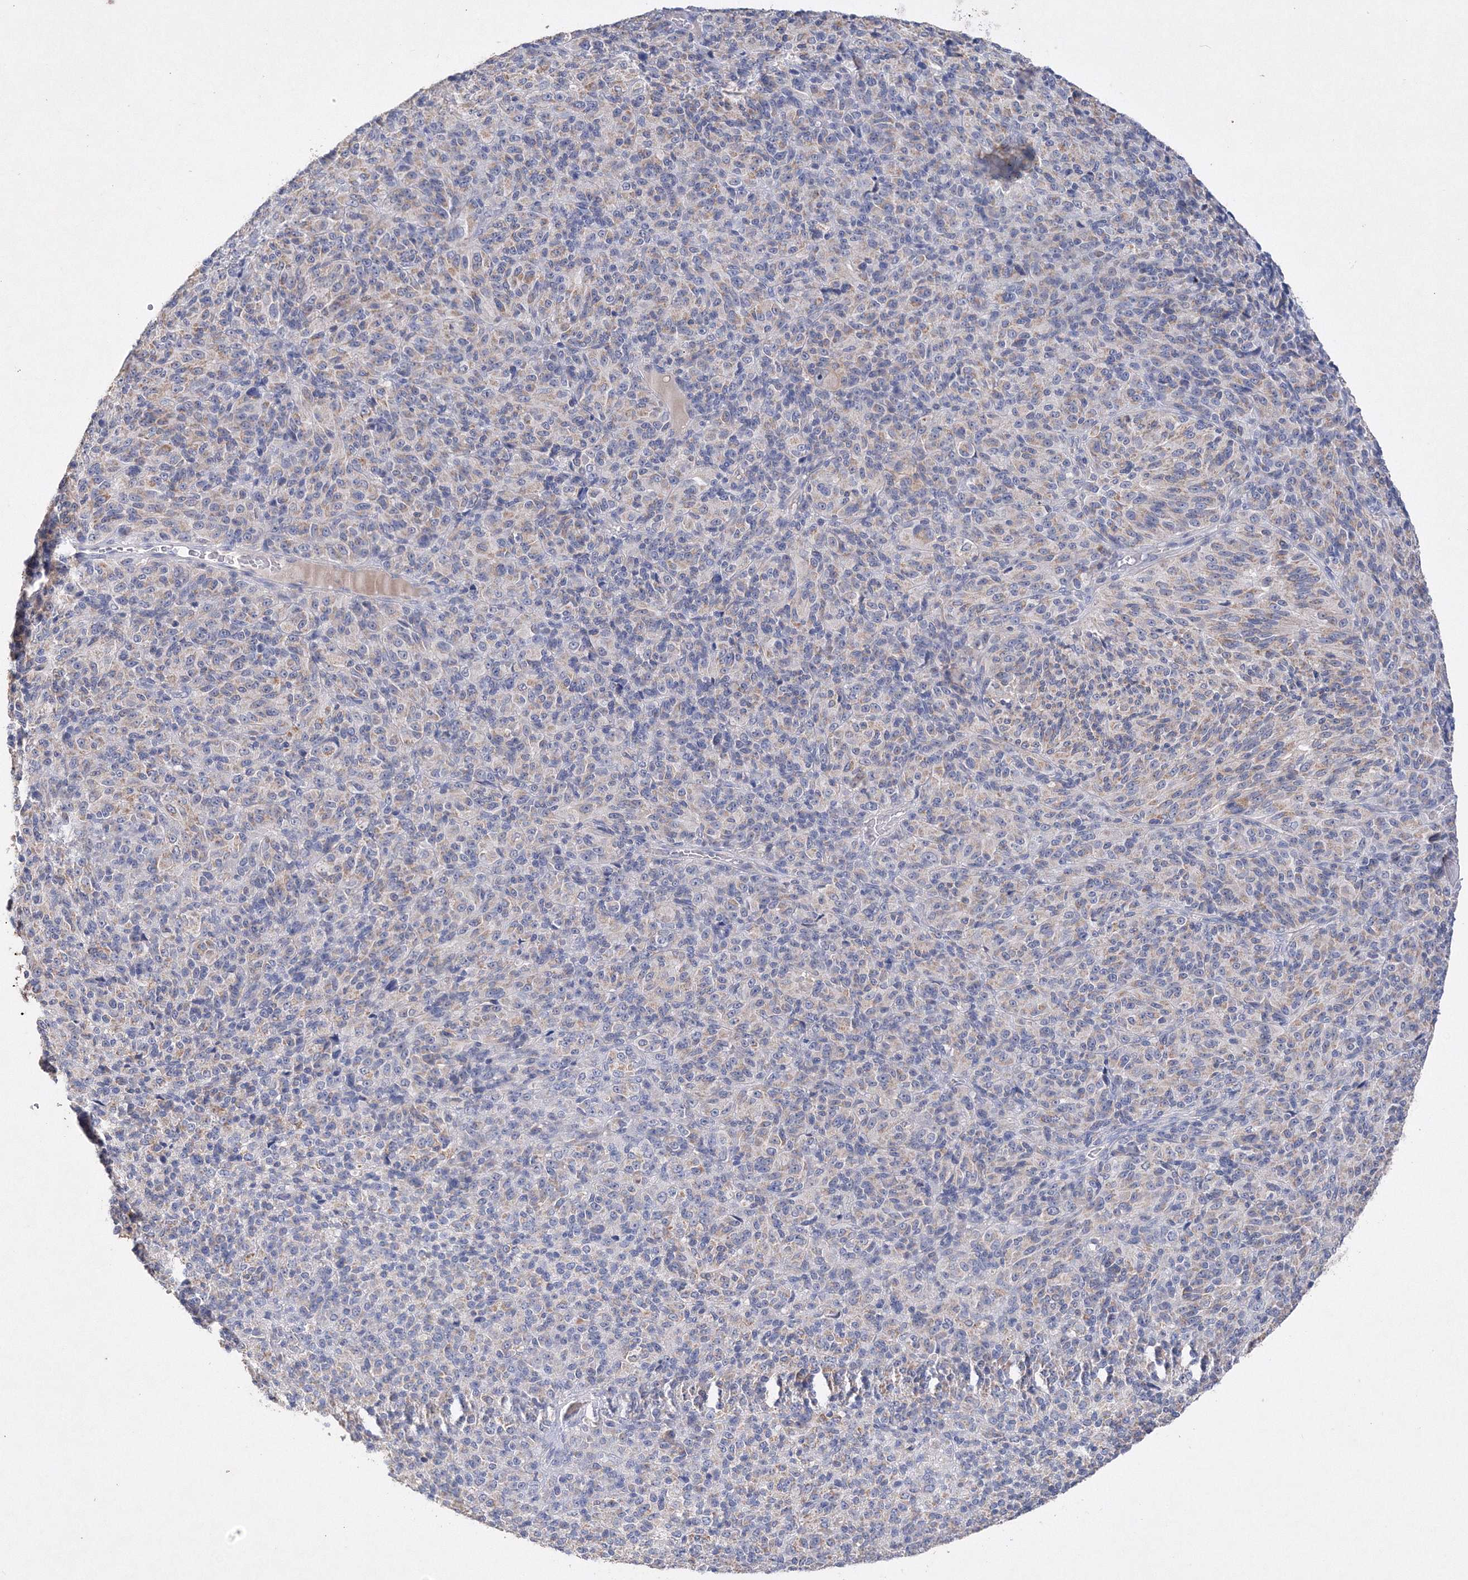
{"staining": {"intensity": "weak", "quantity": "25%-75%", "location": "cytoplasmic/membranous"}, "tissue": "melanoma", "cell_type": "Tumor cells", "image_type": "cancer", "snomed": [{"axis": "morphology", "description": "Malignant melanoma, Metastatic site"}, {"axis": "topography", "description": "Brain"}], "caption": "Immunohistochemical staining of human melanoma shows weak cytoplasmic/membranous protein staining in about 25%-75% of tumor cells.", "gene": "GLS", "patient": {"sex": "female", "age": 56}}